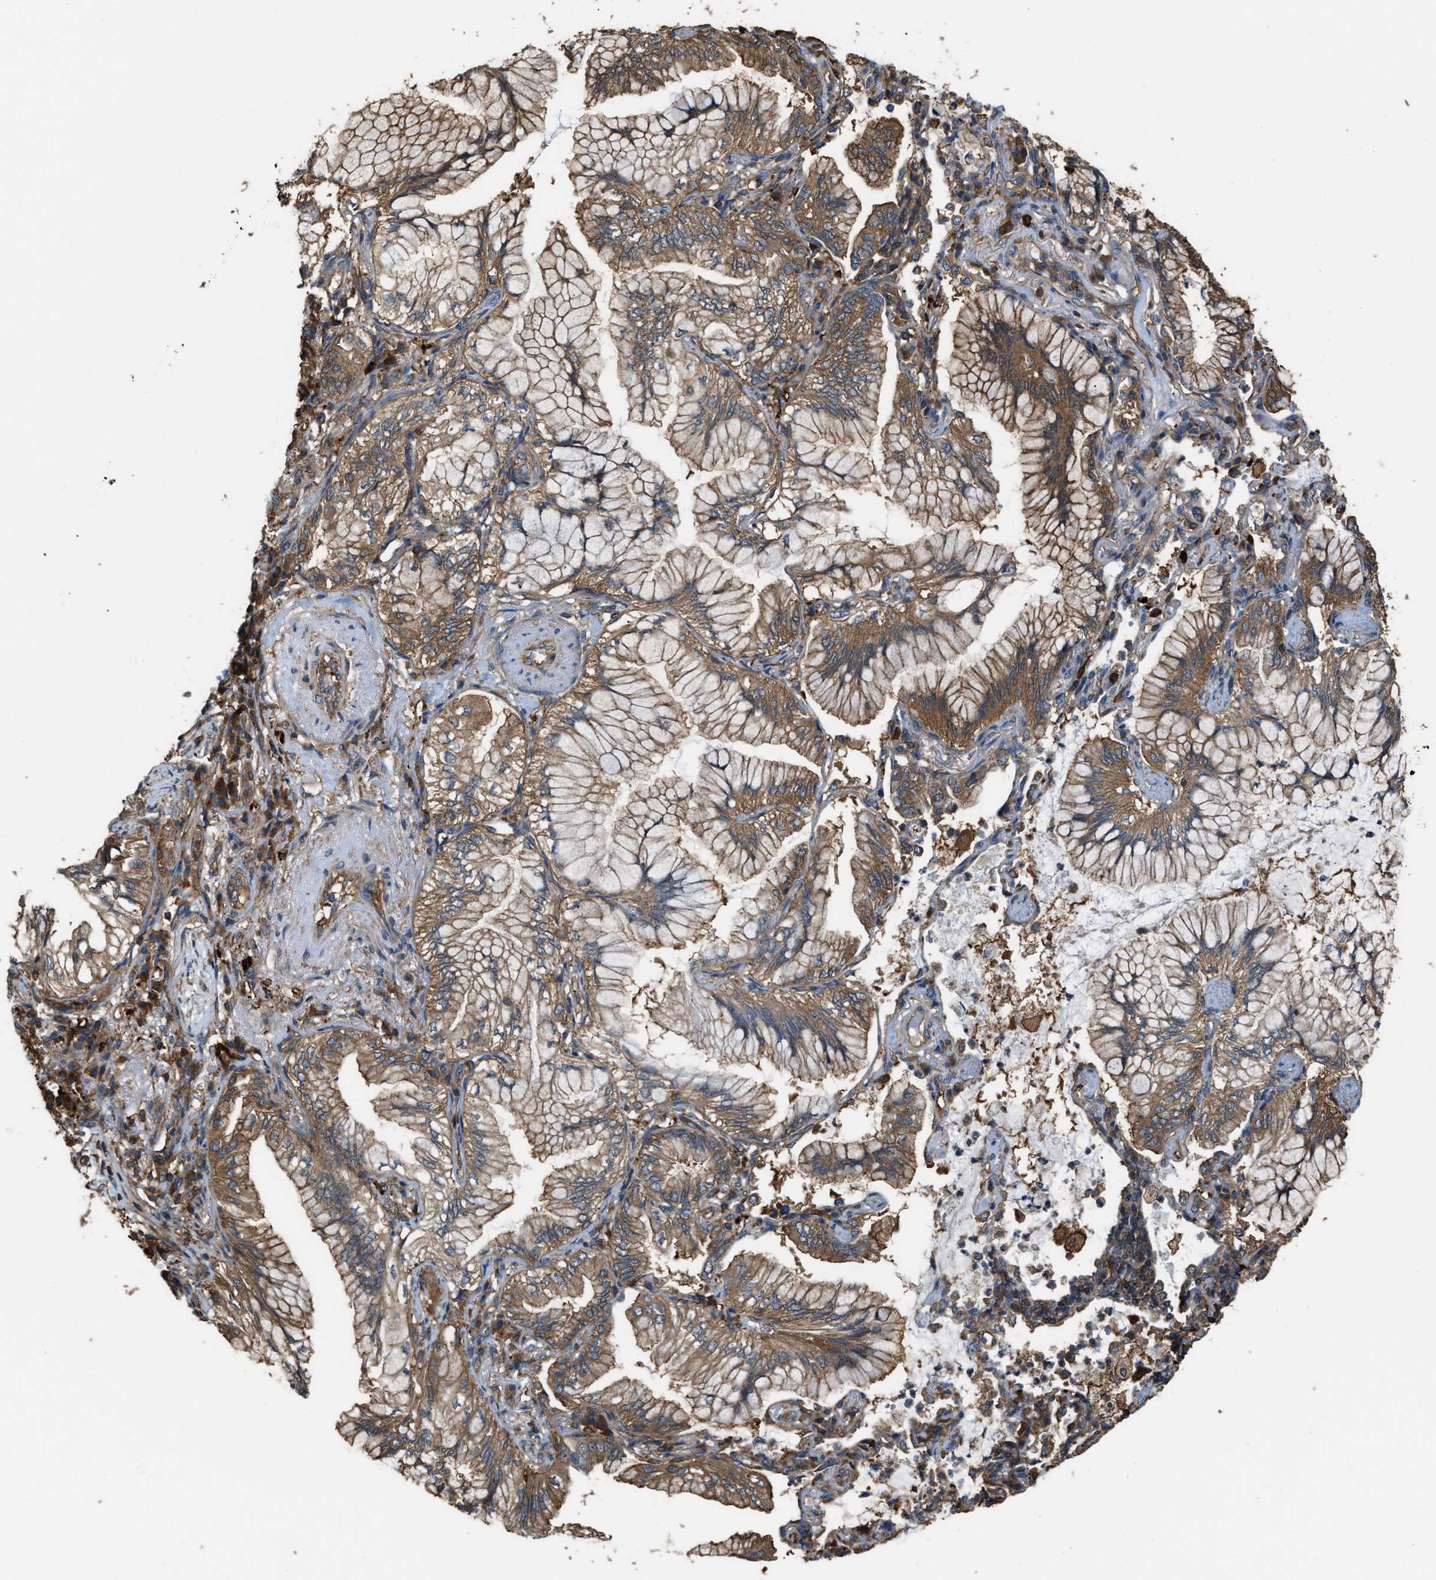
{"staining": {"intensity": "moderate", "quantity": ">75%", "location": "cytoplasmic/membranous"}, "tissue": "lung cancer", "cell_type": "Tumor cells", "image_type": "cancer", "snomed": [{"axis": "morphology", "description": "Adenocarcinoma, NOS"}, {"axis": "topography", "description": "Lung"}], "caption": "This micrograph exhibits adenocarcinoma (lung) stained with immunohistochemistry (IHC) to label a protein in brown. The cytoplasmic/membranous of tumor cells show moderate positivity for the protein. Nuclei are counter-stained blue.", "gene": "ATIC", "patient": {"sex": "female", "age": 70}}